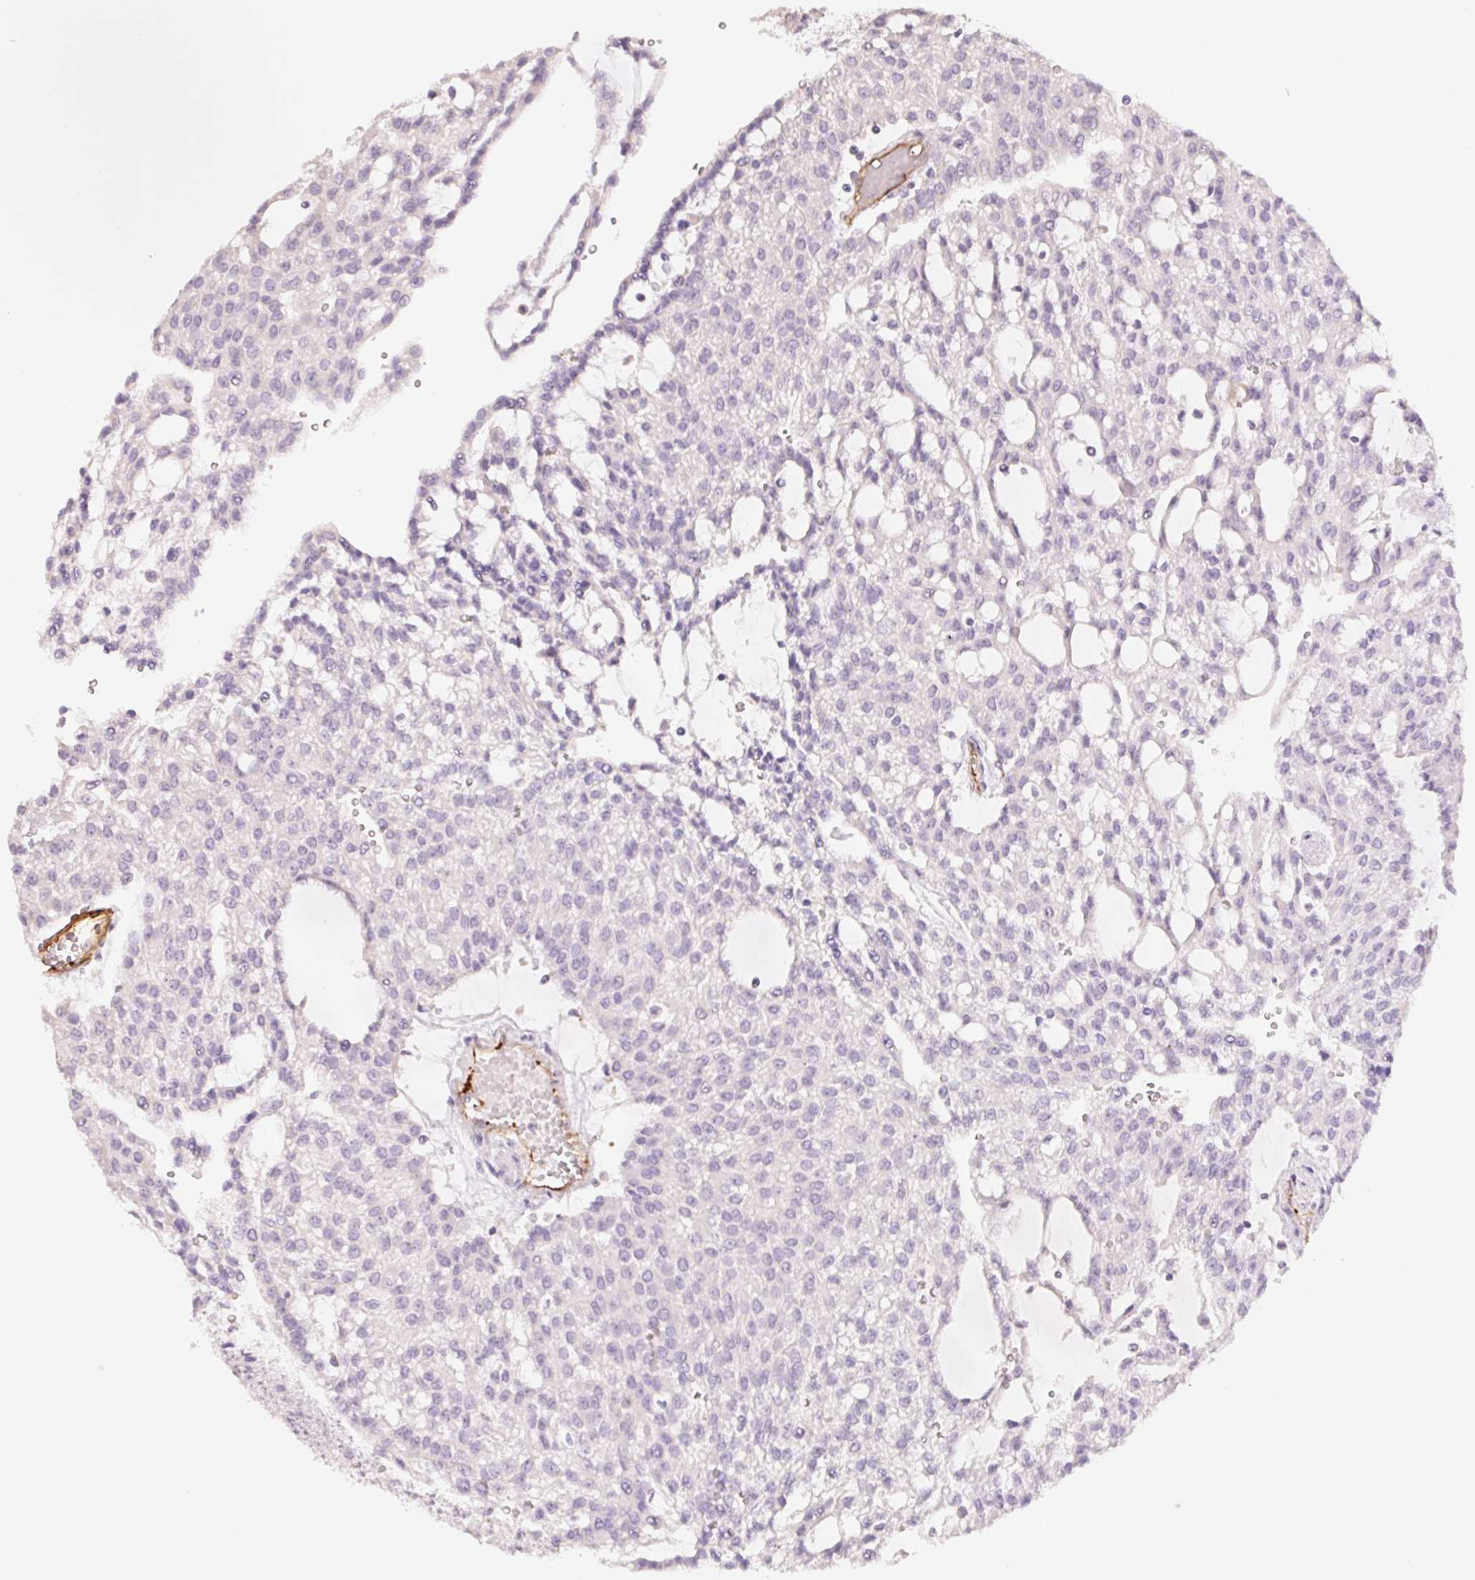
{"staining": {"intensity": "negative", "quantity": "none", "location": "none"}, "tissue": "renal cancer", "cell_type": "Tumor cells", "image_type": "cancer", "snomed": [{"axis": "morphology", "description": "Adenocarcinoma, NOS"}, {"axis": "topography", "description": "Kidney"}], "caption": "A high-resolution micrograph shows IHC staining of renal cancer (adenocarcinoma), which exhibits no significant positivity in tumor cells. Brightfield microscopy of immunohistochemistry stained with DAB (3,3'-diaminobenzidine) (brown) and hematoxylin (blue), captured at high magnification.", "gene": "ANKRD13B", "patient": {"sex": "male", "age": 63}}